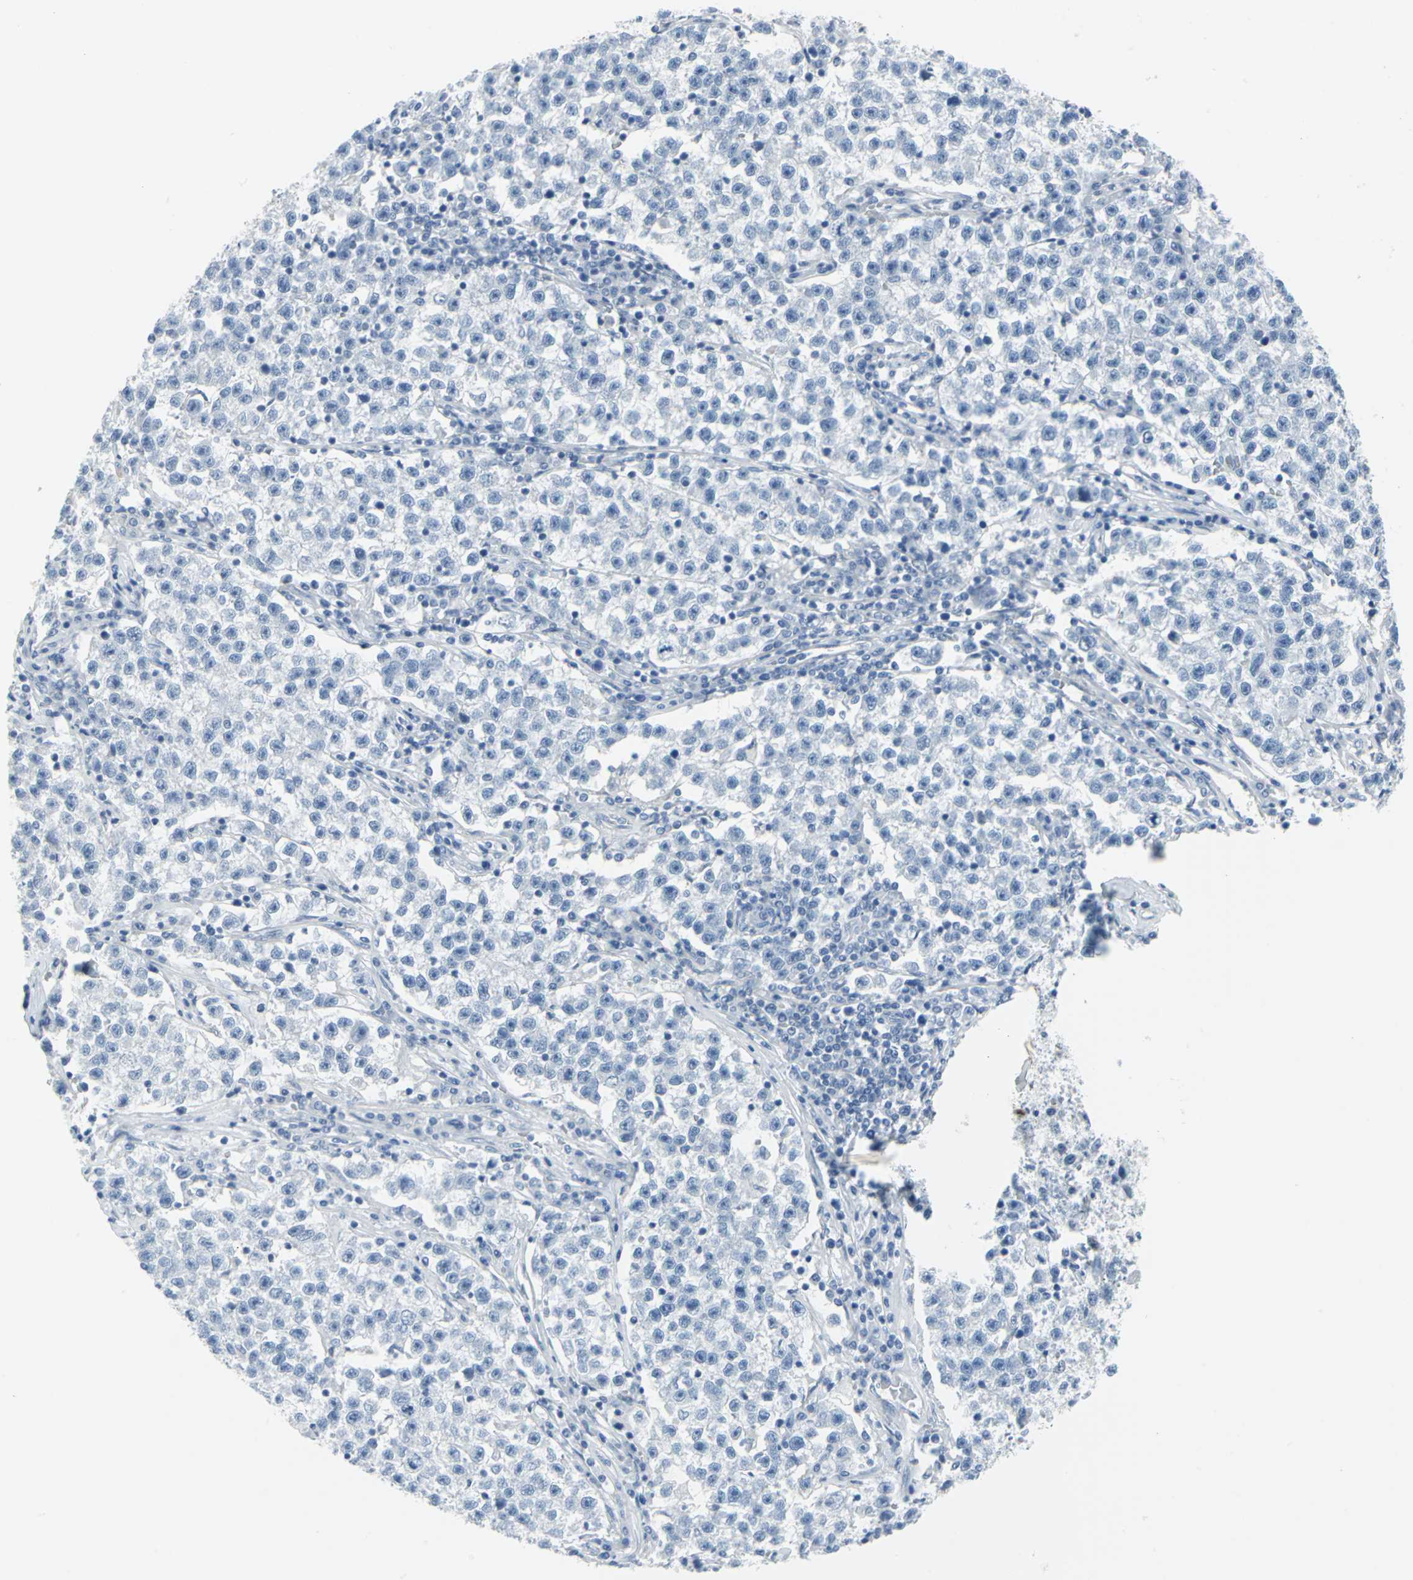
{"staining": {"intensity": "negative", "quantity": "none", "location": "none"}, "tissue": "testis cancer", "cell_type": "Tumor cells", "image_type": "cancer", "snomed": [{"axis": "morphology", "description": "Seminoma, NOS"}, {"axis": "topography", "description": "Testis"}], "caption": "This is an IHC image of human testis cancer (seminoma). There is no staining in tumor cells.", "gene": "CYB5A", "patient": {"sex": "male", "age": 22}}